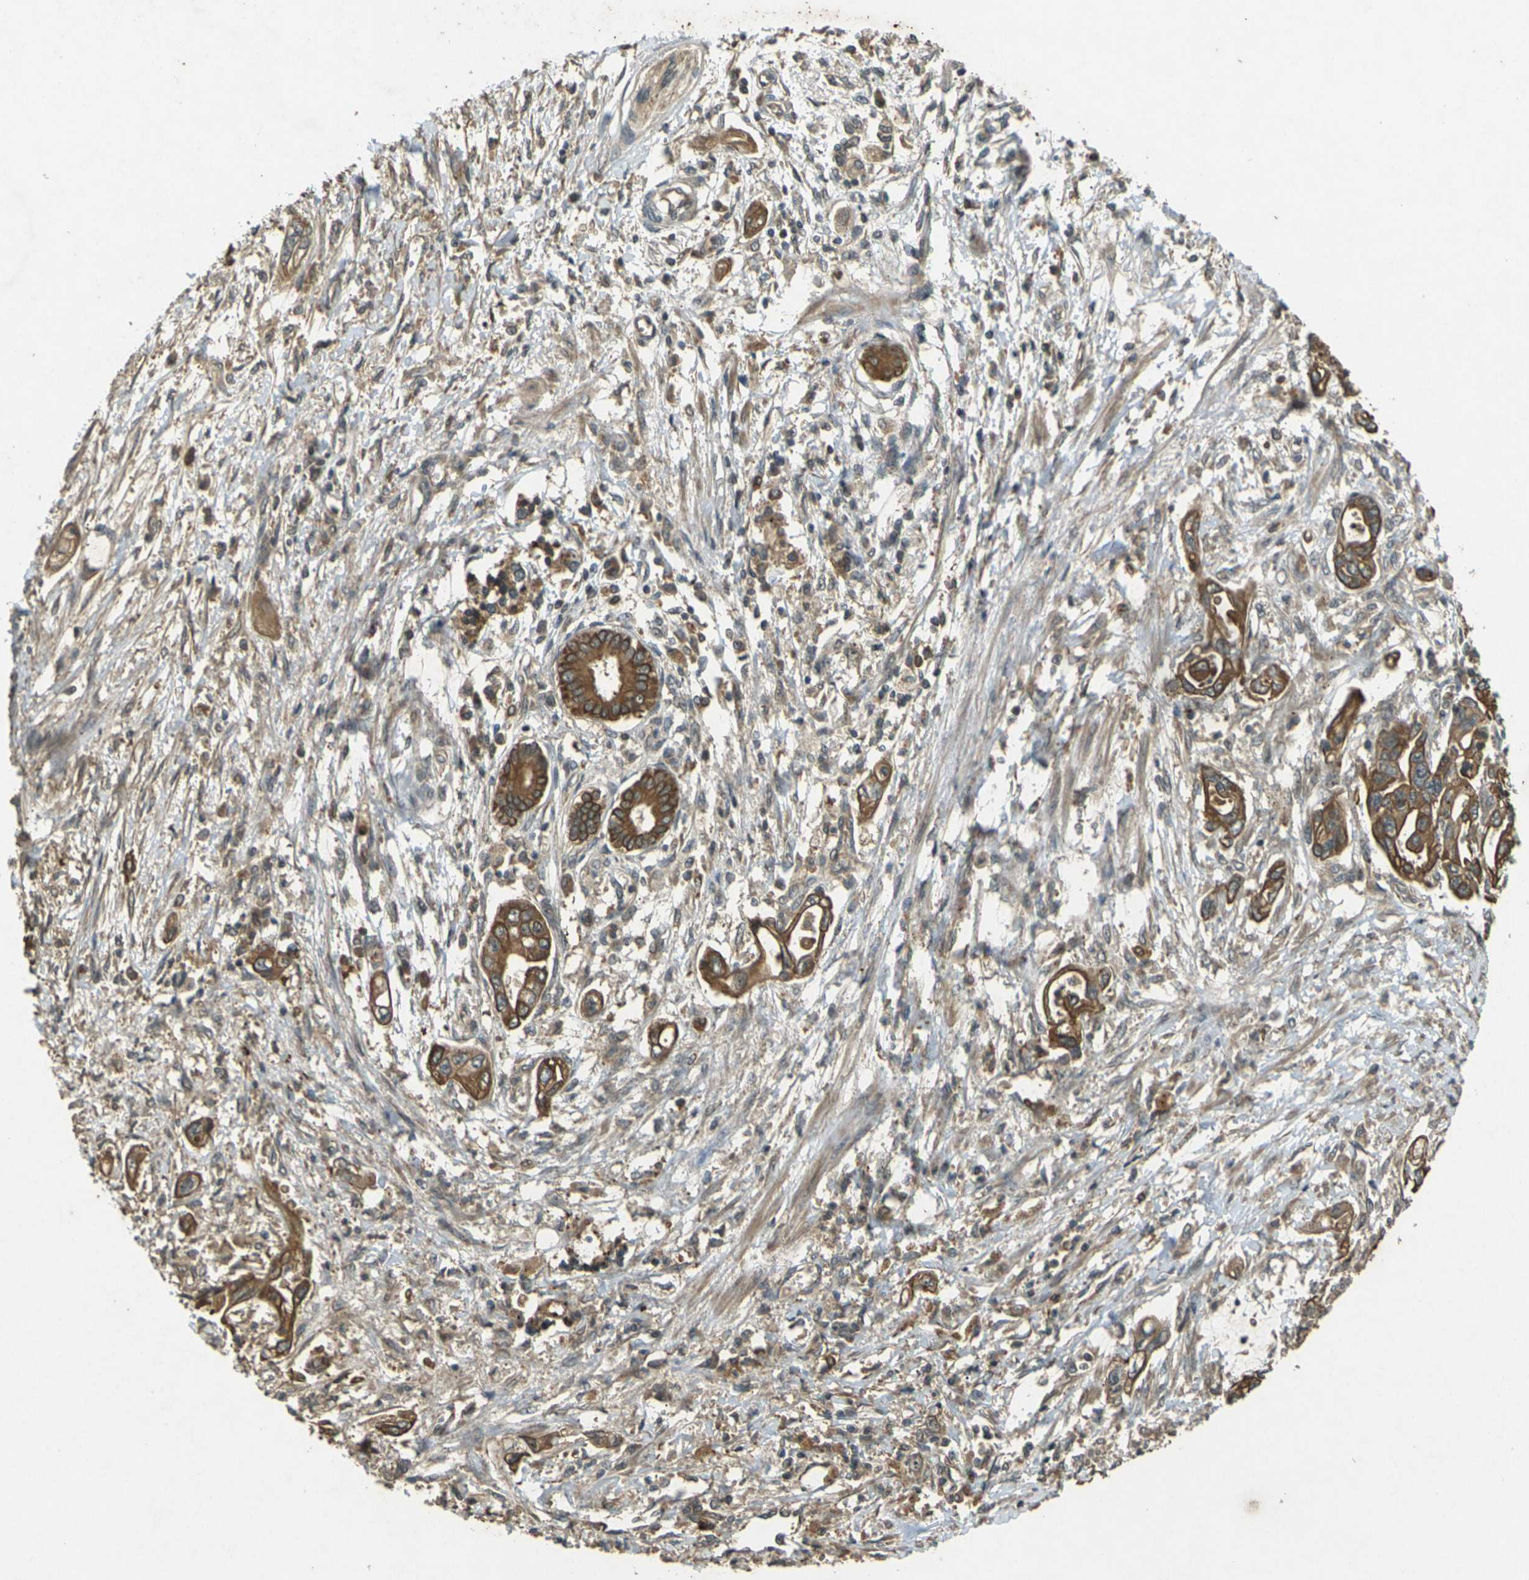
{"staining": {"intensity": "strong", "quantity": ">75%", "location": "cytoplasmic/membranous"}, "tissue": "pancreatic cancer", "cell_type": "Tumor cells", "image_type": "cancer", "snomed": [{"axis": "morphology", "description": "Adenocarcinoma, NOS"}, {"axis": "topography", "description": "Pancreas"}], "caption": "Human pancreatic cancer (adenocarcinoma) stained with a brown dye shows strong cytoplasmic/membranous positive expression in approximately >75% of tumor cells.", "gene": "TAP1", "patient": {"sex": "male", "age": 56}}